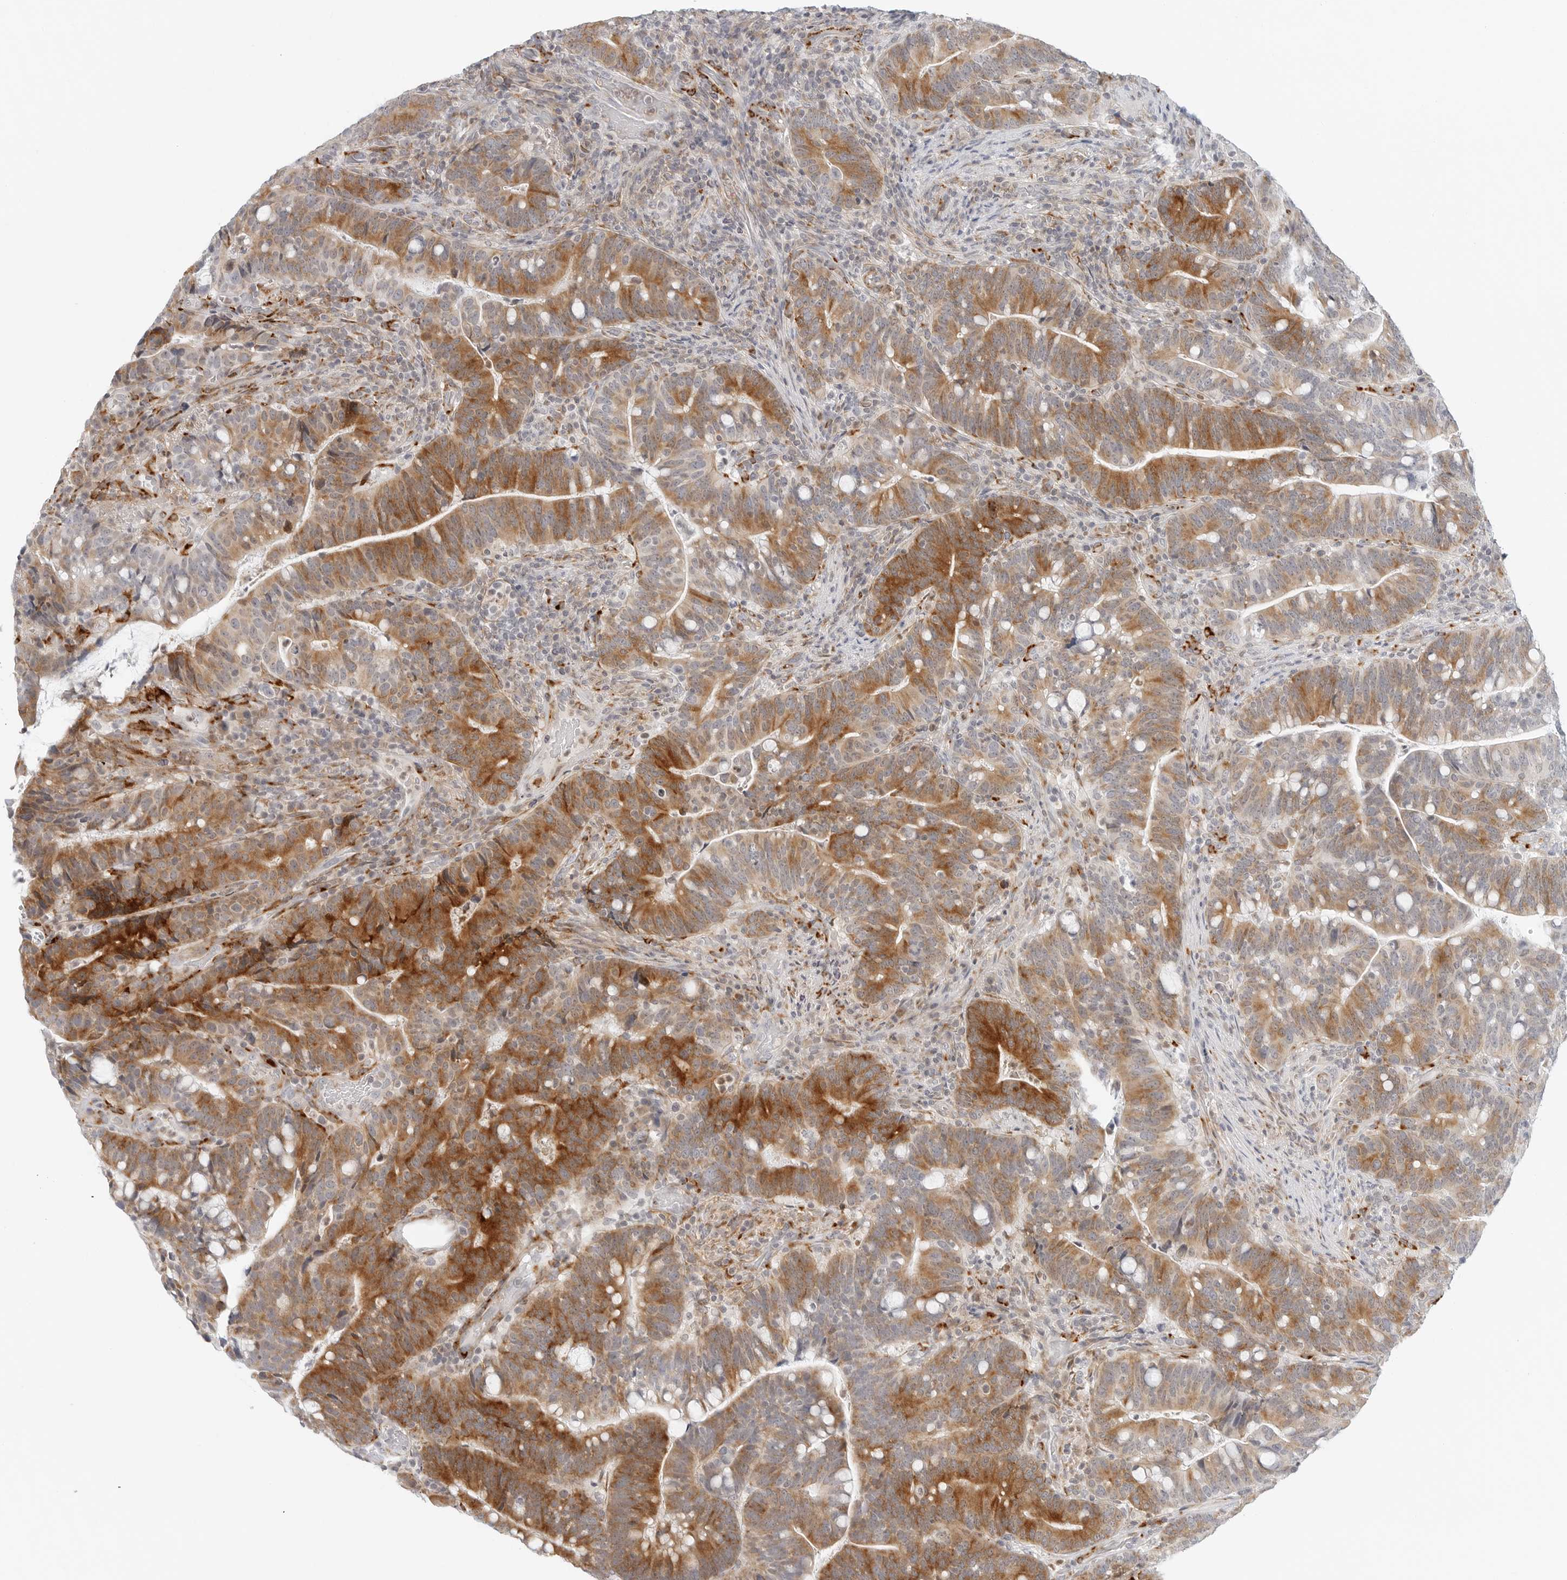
{"staining": {"intensity": "moderate", "quantity": ">75%", "location": "cytoplasmic/membranous"}, "tissue": "colorectal cancer", "cell_type": "Tumor cells", "image_type": "cancer", "snomed": [{"axis": "morphology", "description": "Adenocarcinoma, NOS"}, {"axis": "topography", "description": "Colon"}], "caption": "This image reveals immunohistochemistry staining of colorectal cancer (adenocarcinoma), with medium moderate cytoplasmic/membranous expression in approximately >75% of tumor cells.", "gene": "C1QTNF1", "patient": {"sex": "female", "age": 66}}